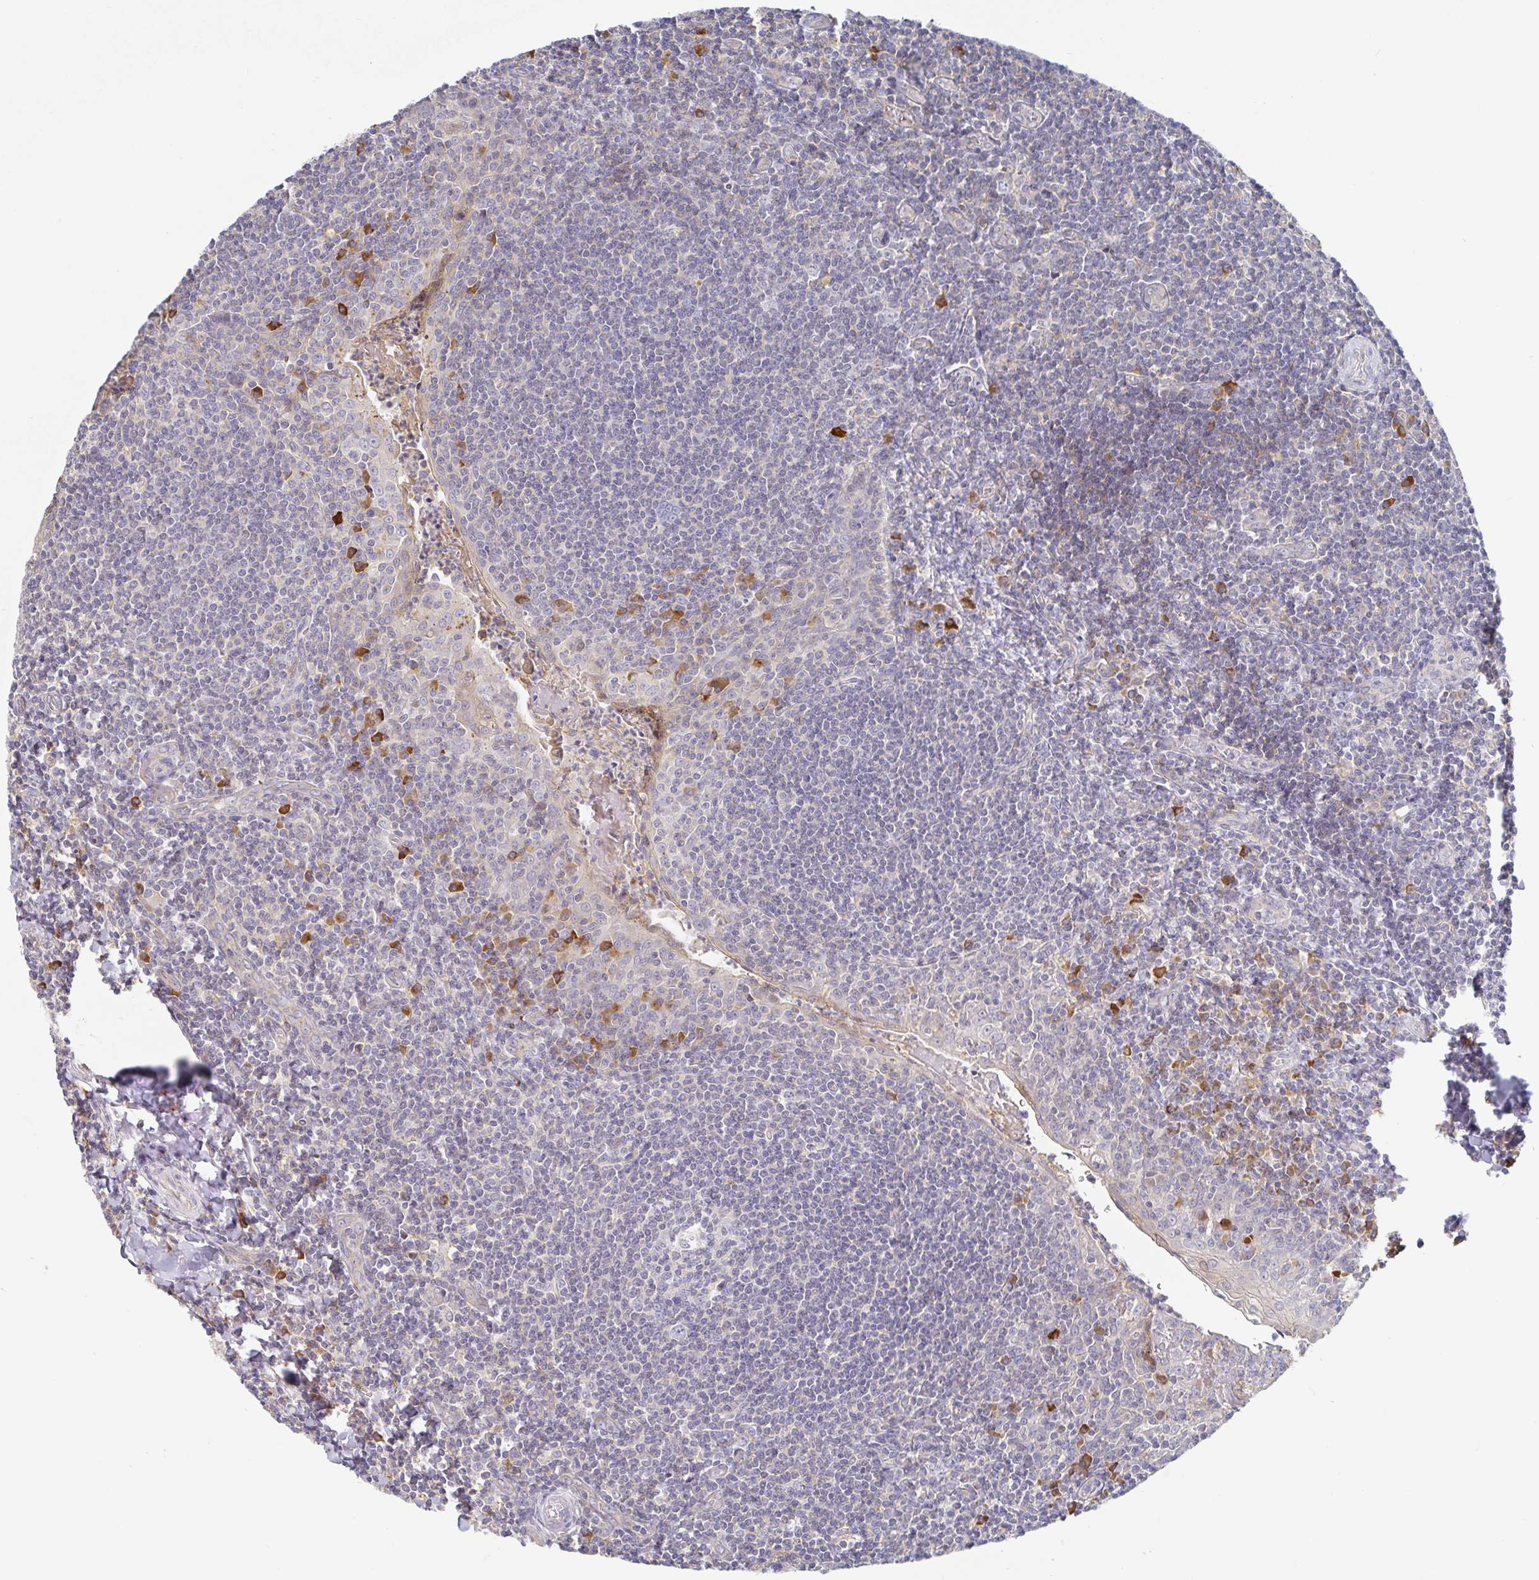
{"staining": {"intensity": "negative", "quantity": "none", "location": "none"}, "tissue": "tonsil", "cell_type": "Germinal center cells", "image_type": "normal", "snomed": [{"axis": "morphology", "description": "Normal tissue, NOS"}, {"axis": "morphology", "description": "Inflammation, NOS"}, {"axis": "topography", "description": "Tonsil"}], "caption": "This is an immunohistochemistry image of unremarkable tonsil. There is no expression in germinal center cells.", "gene": "IRAK2", "patient": {"sex": "female", "age": 31}}